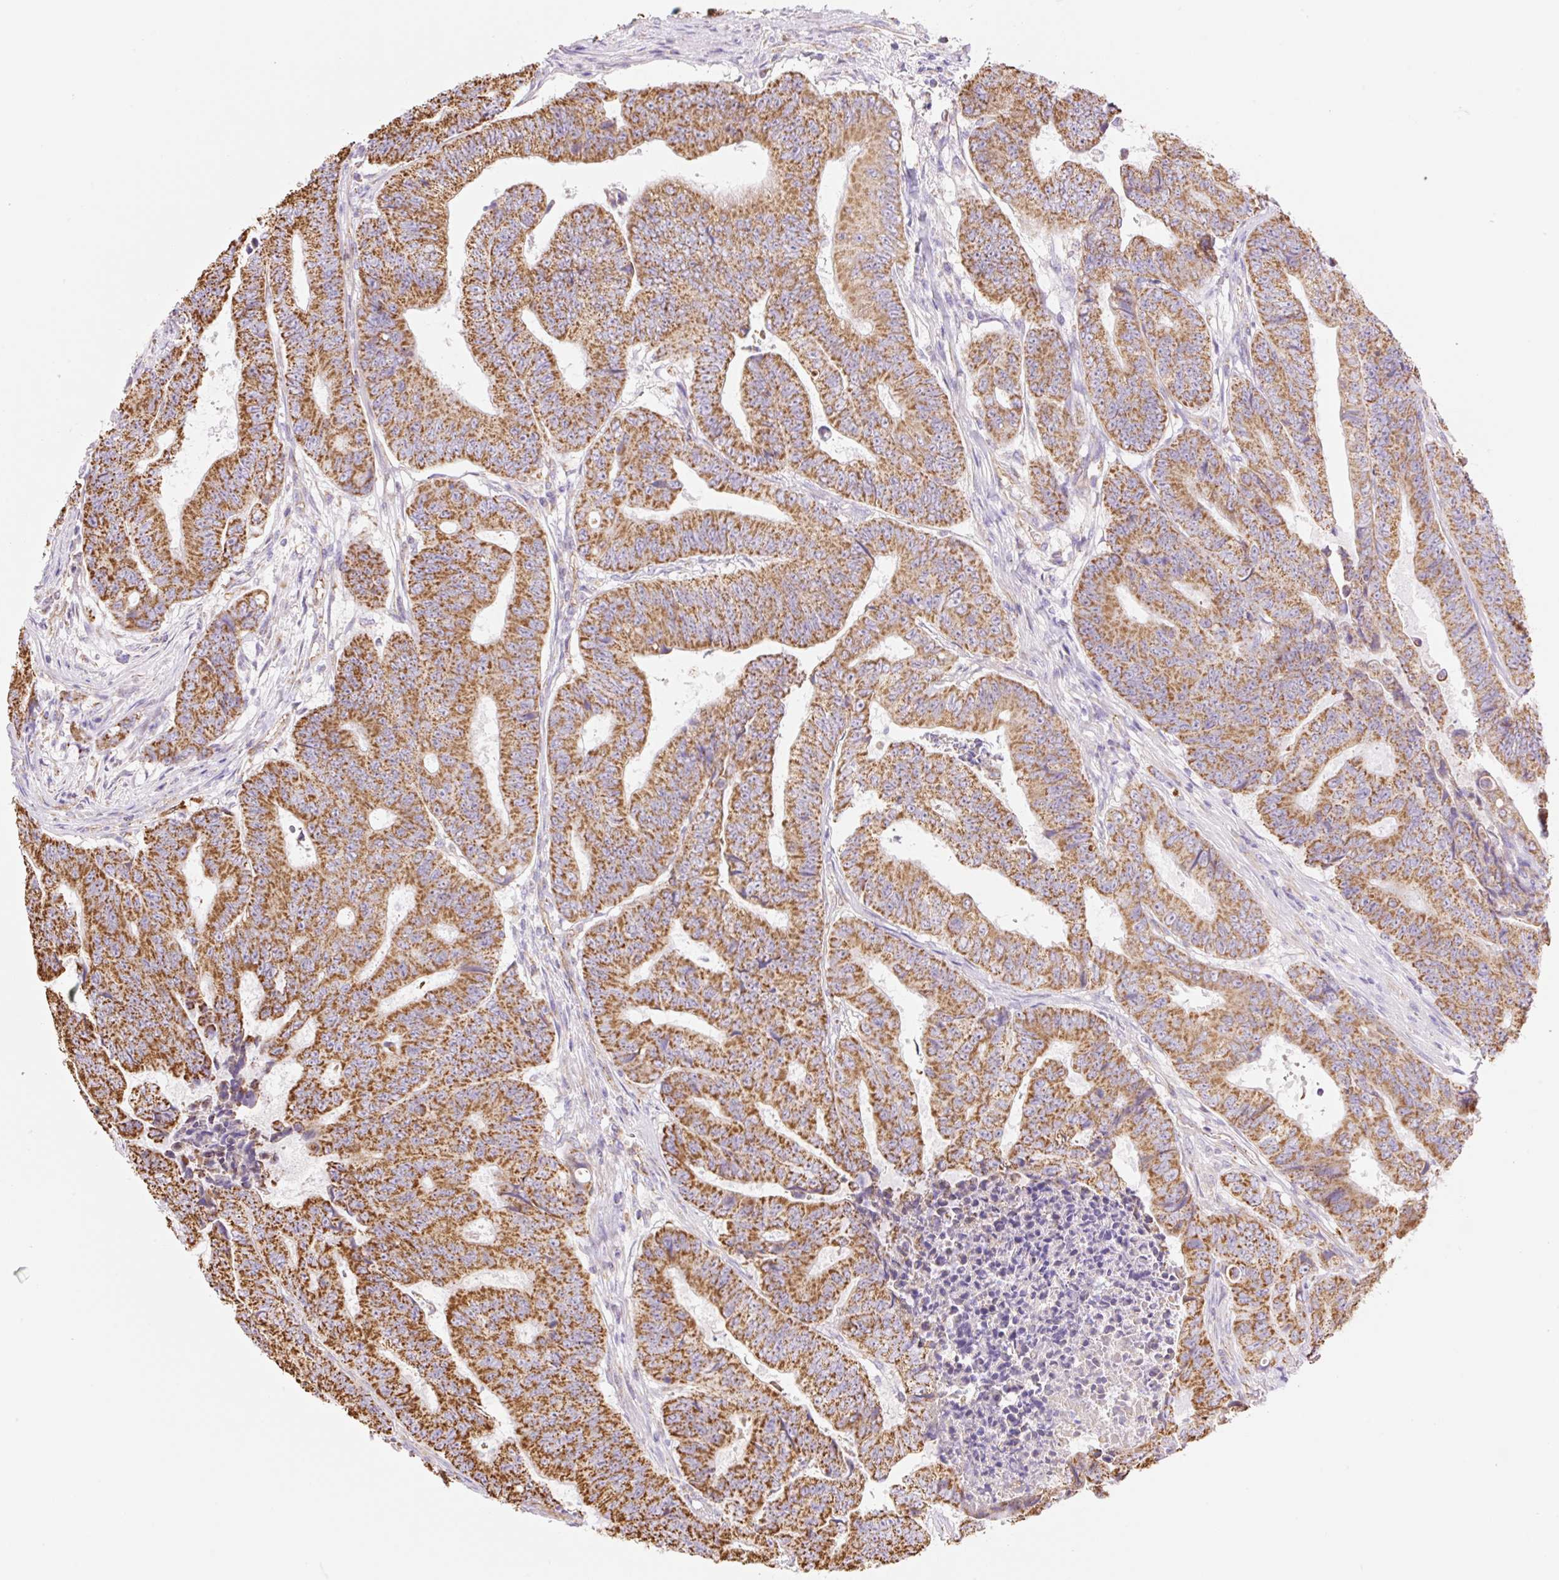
{"staining": {"intensity": "strong", "quantity": ">75%", "location": "cytoplasmic/membranous"}, "tissue": "colorectal cancer", "cell_type": "Tumor cells", "image_type": "cancer", "snomed": [{"axis": "morphology", "description": "Adenocarcinoma, NOS"}, {"axis": "topography", "description": "Colon"}], "caption": "Immunohistochemical staining of human colorectal adenocarcinoma reveals high levels of strong cytoplasmic/membranous positivity in about >75% of tumor cells. (DAB (3,3'-diaminobenzidine) IHC, brown staining for protein, blue staining for nuclei).", "gene": "ESAM", "patient": {"sex": "female", "age": 48}}